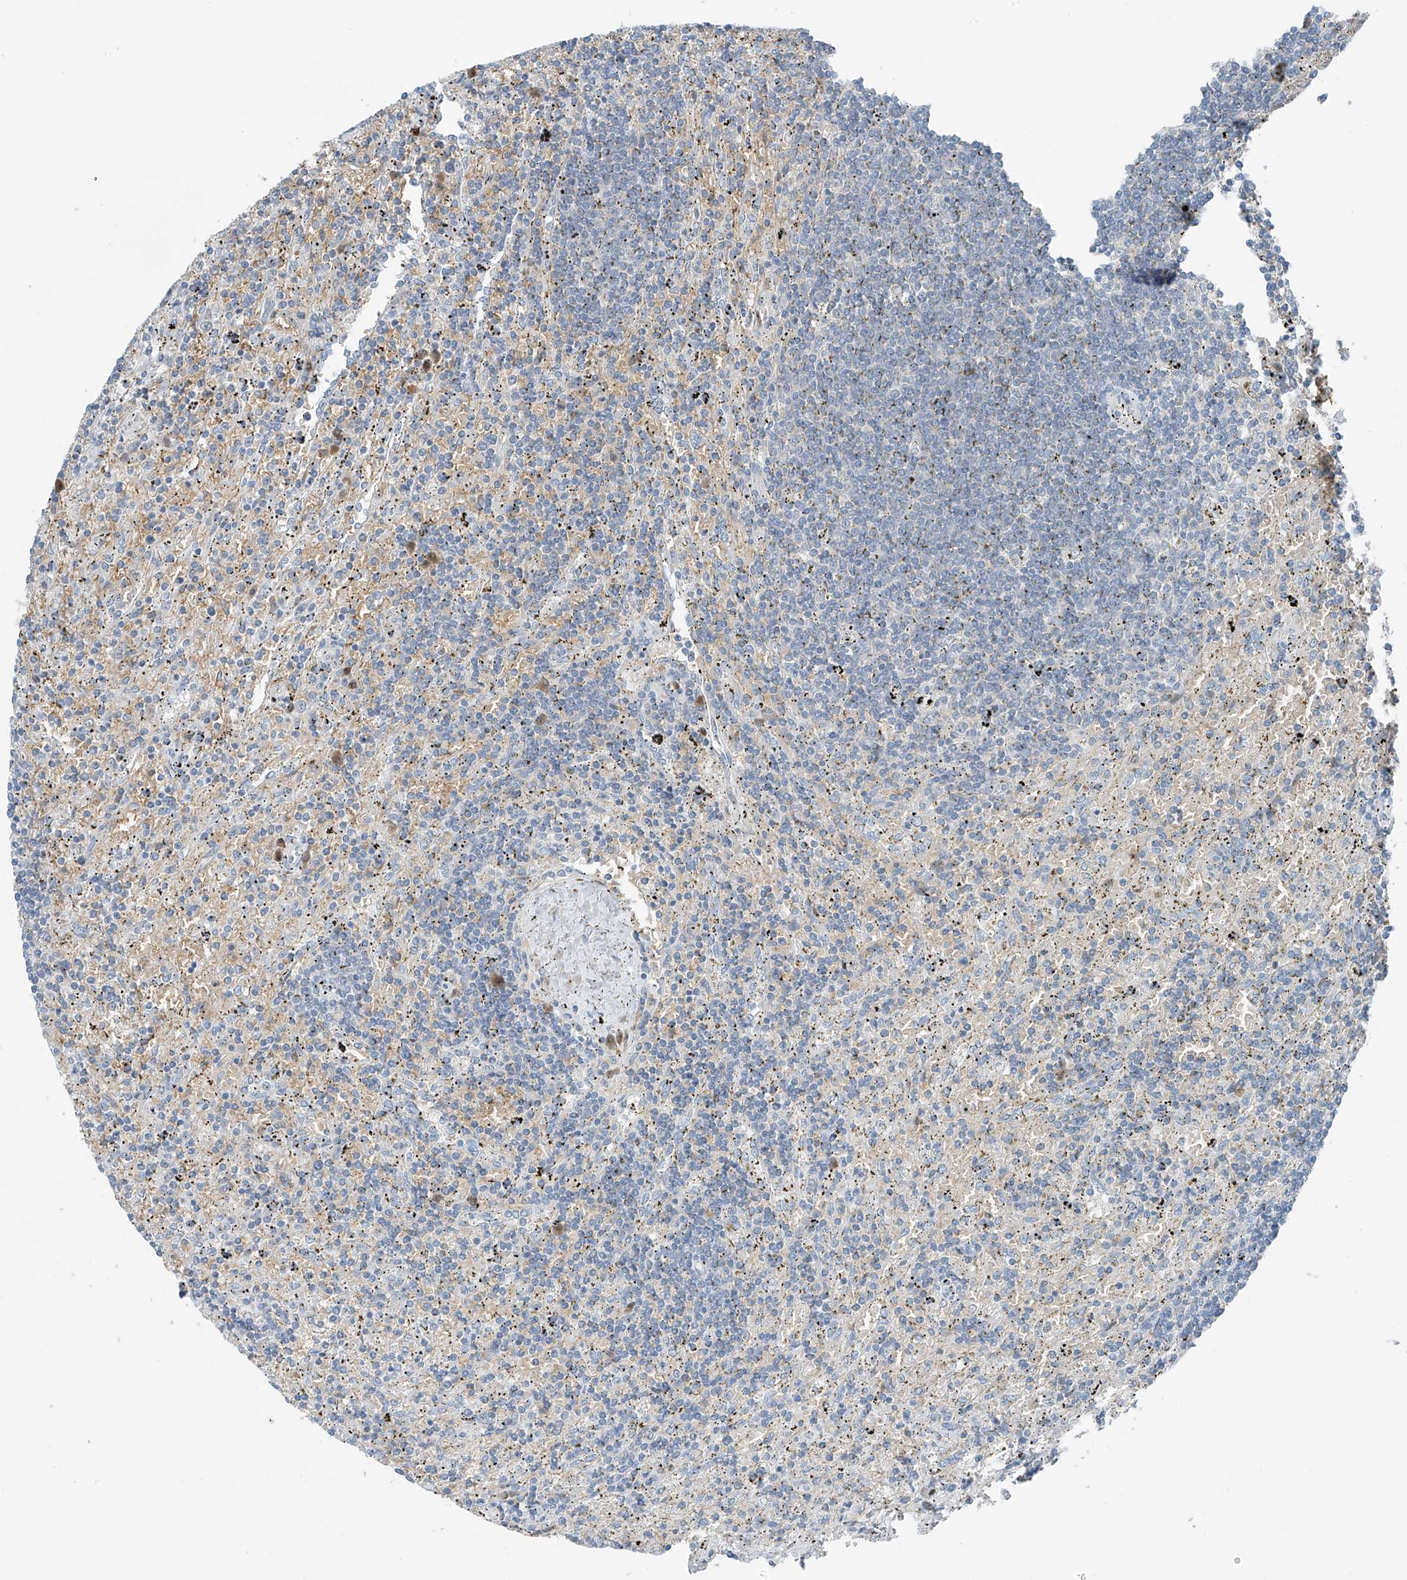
{"staining": {"intensity": "negative", "quantity": "none", "location": "none"}, "tissue": "lymphoma", "cell_type": "Tumor cells", "image_type": "cancer", "snomed": [{"axis": "morphology", "description": "Malignant lymphoma, non-Hodgkin's type, Low grade"}, {"axis": "topography", "description": "Spleen"}], "caption": "Immunohistochemistry (IHC) of human lymphoma demonstrates no positivity in tumor cells. (DAB (3,3'-diaminobenzidine) IHC visualized using brightfield microscopy, high magnification).", "gene": "SLC12A6", "patient": {"sex": "male", "age": 76}}